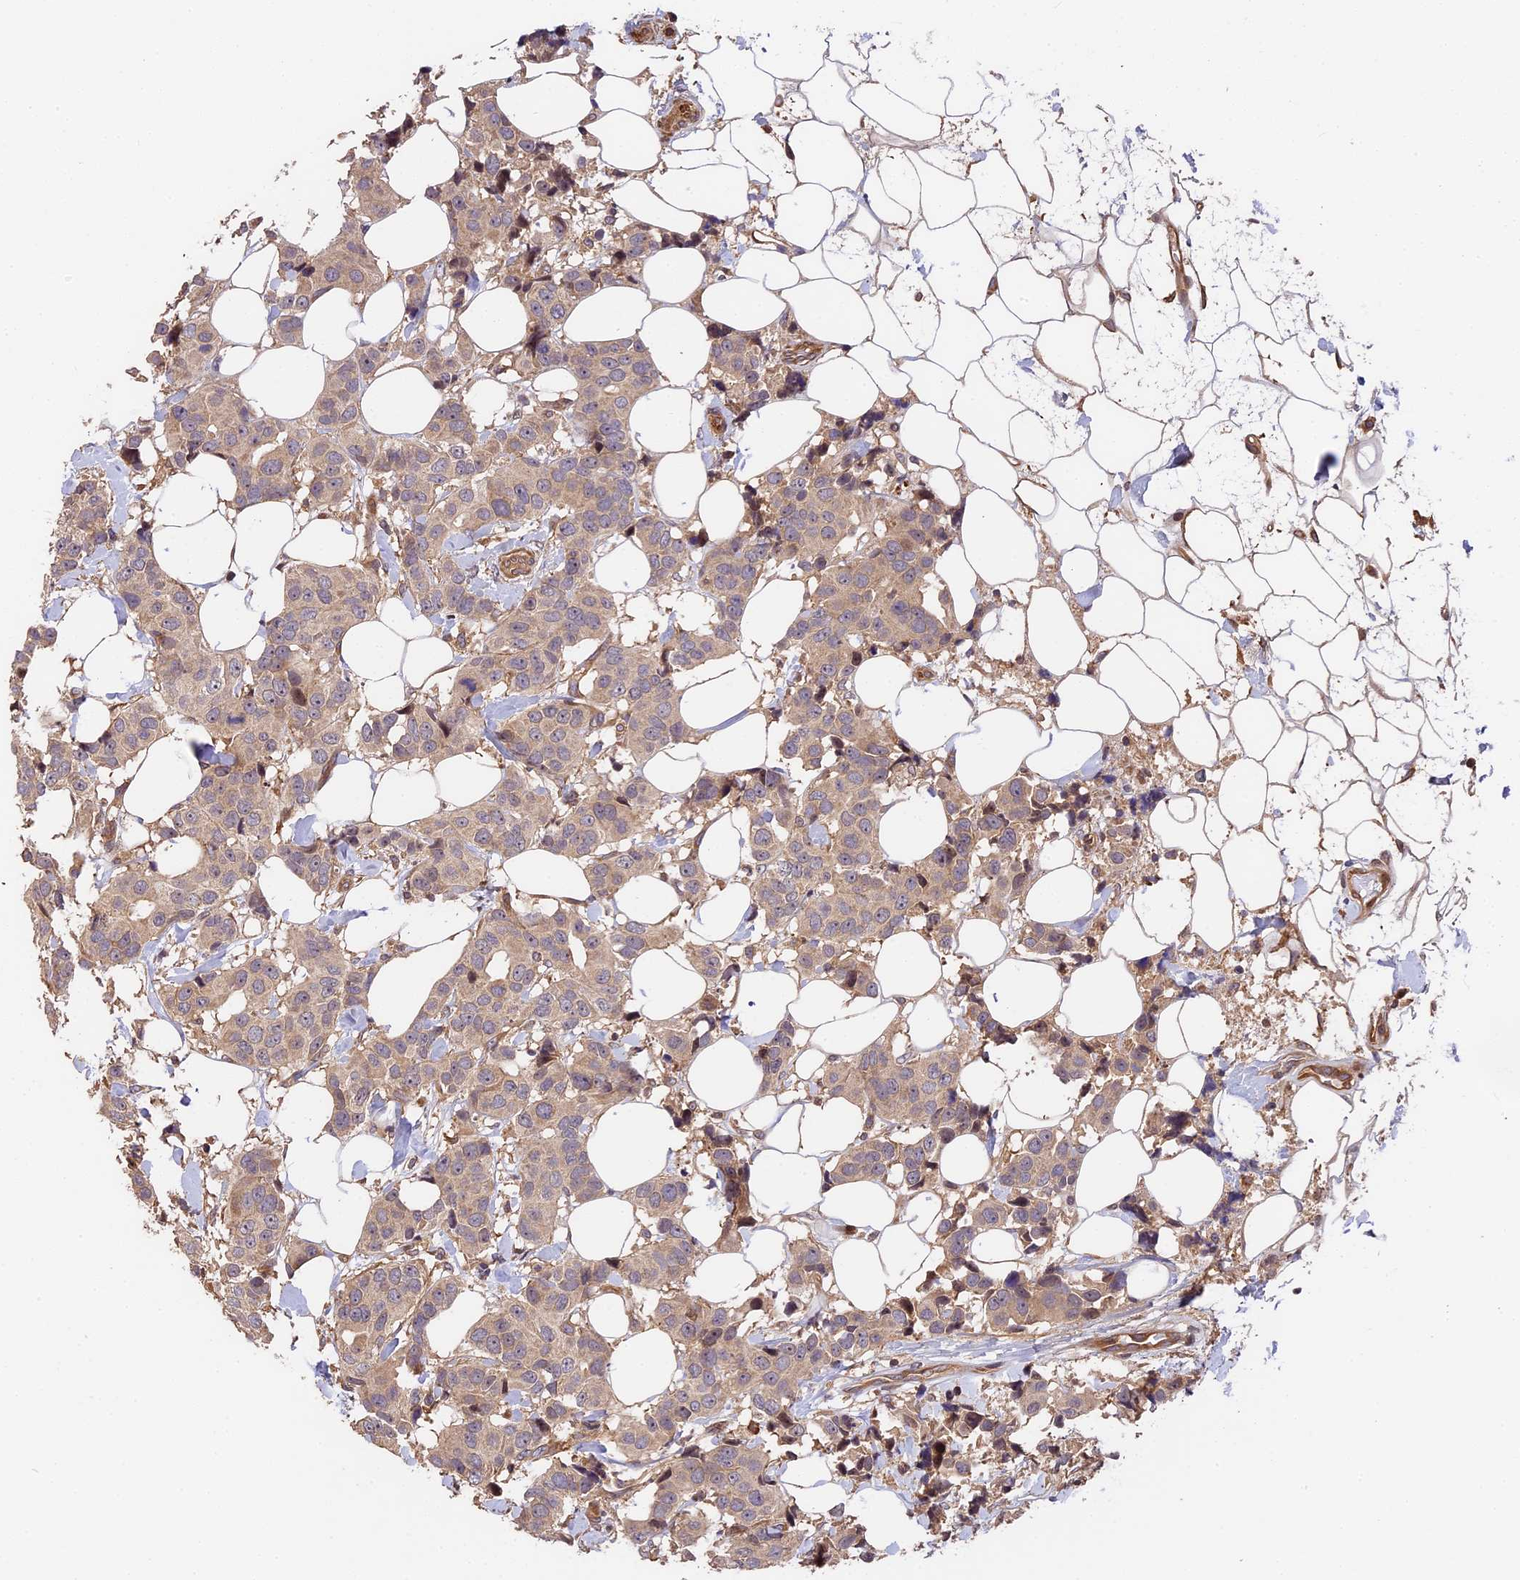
{"staining": {"intensity": "weak", "quantity": "25%-75%", "location": "cytoplasmic/membranous"}, "tissue": "breast cancer", "cell_type": "Tumor cells", "image_type": "cancer", "snomed": [{"axis": "morphology", "description": "Normal tissue, NOS"}, {"axis": "morphology", "description": "Duct carcinoma"}, {"axis": "topography", "description": "Breast"}], "caption": "Protein positivity by immunohistochemistry demonstrates weak cytoplasmic/membranous positivity in approximately 25%-75% of tumor cells in breast infiltrating ductal carcinoma.", "gene": "ARHGAP17", "patient": {"sex": "female", "age": 39}}